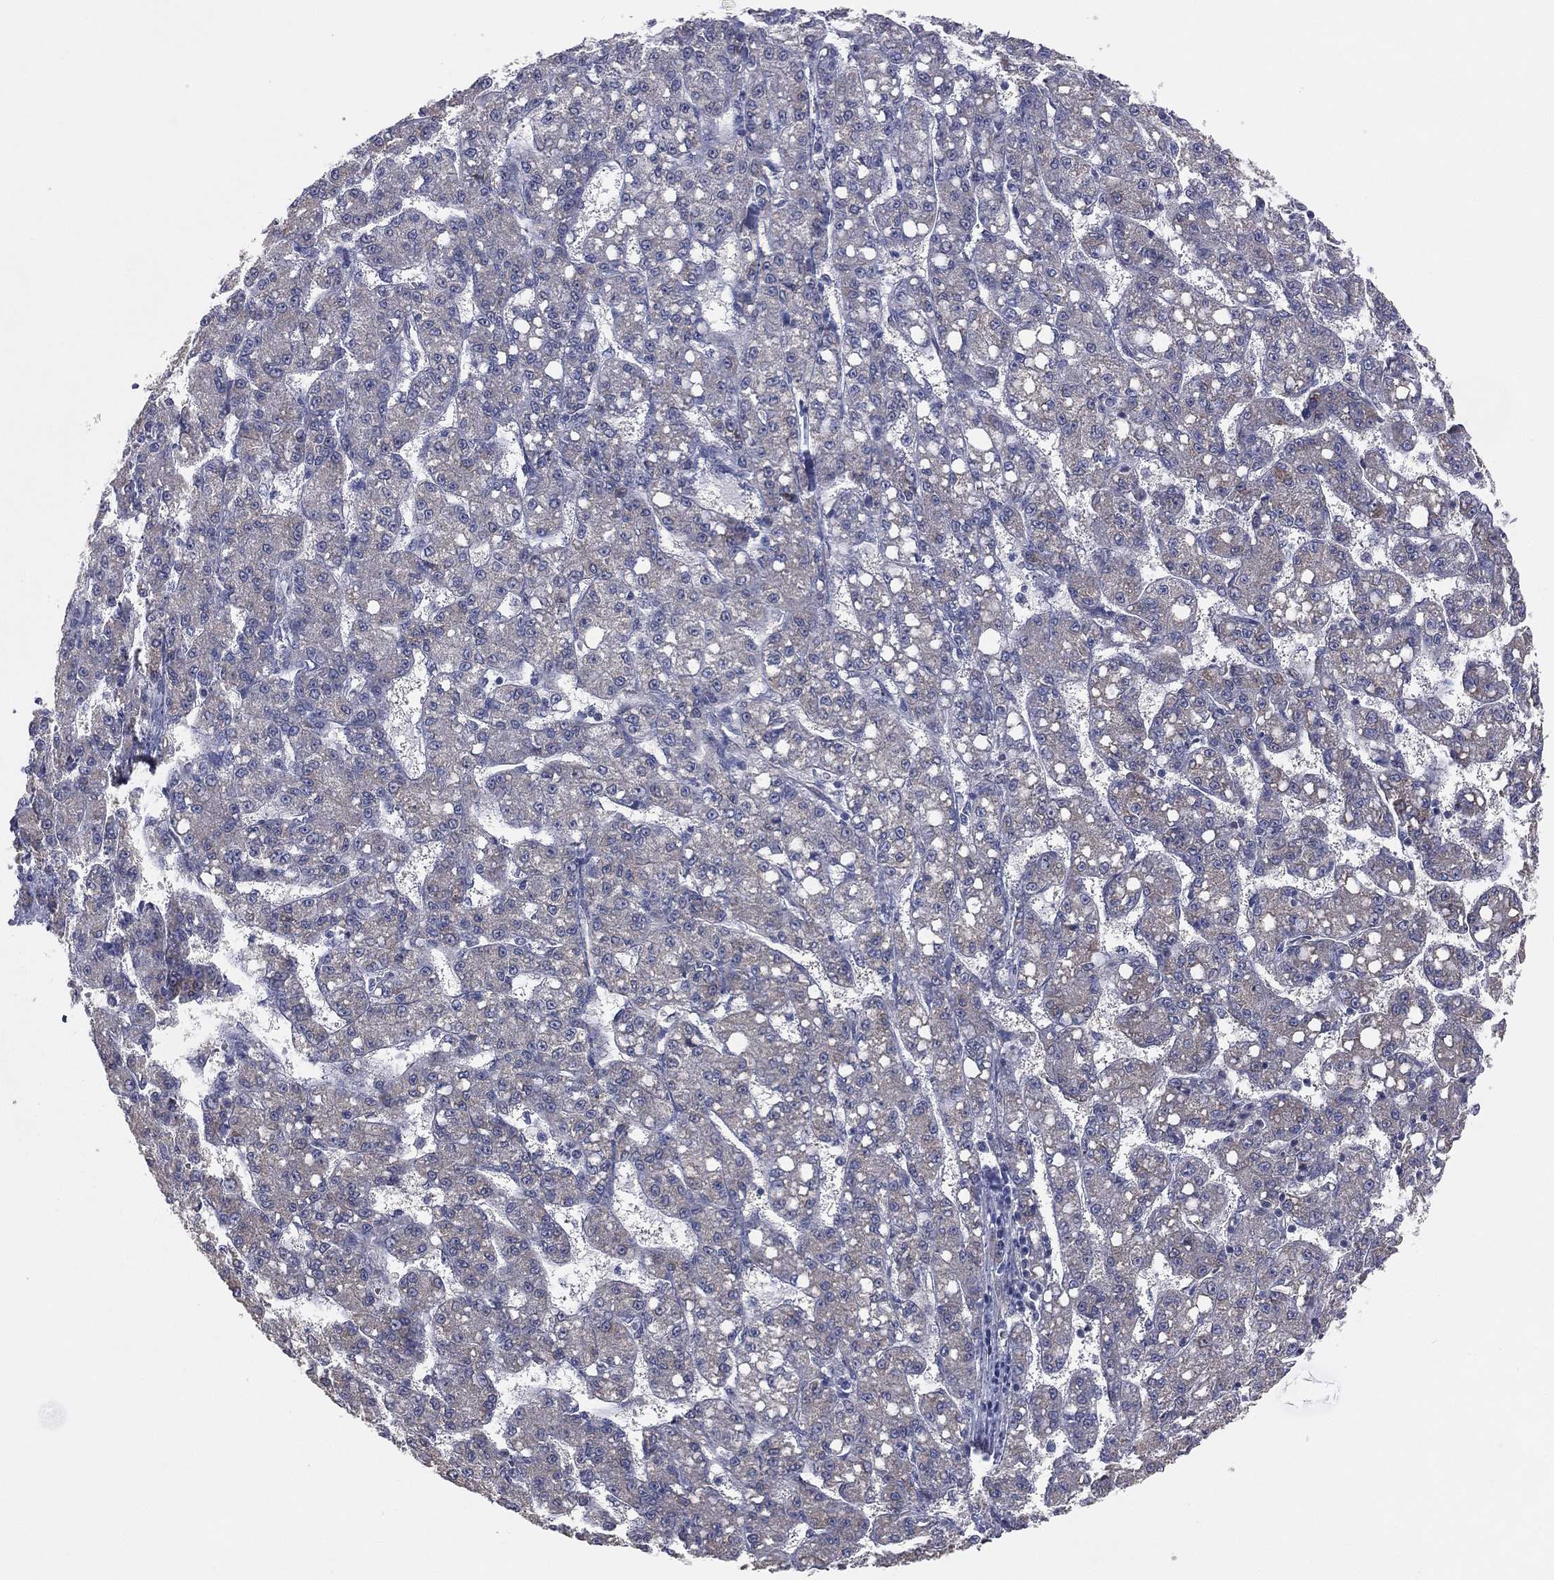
{"staining": {"intensity": "negative", "quantity": "none", "location": "none"}, "tissue": "liver cancer", "cell_type": "Tumor cells", "image_type": "cancer", "snomed": [{"axis": "morphology", "description": "Carcinoma, Hepatocellular, NOS"}, {"axis": "topography", "description": "Liver"}], "caption": "IHC image of neoplastic tissue: human hepatocellular carcinoma (liver) stained with DAB displays no significant protein positivity in tumor cells.", "gene": "DMKN", "patient": {"sex": "female", "age": 65}}